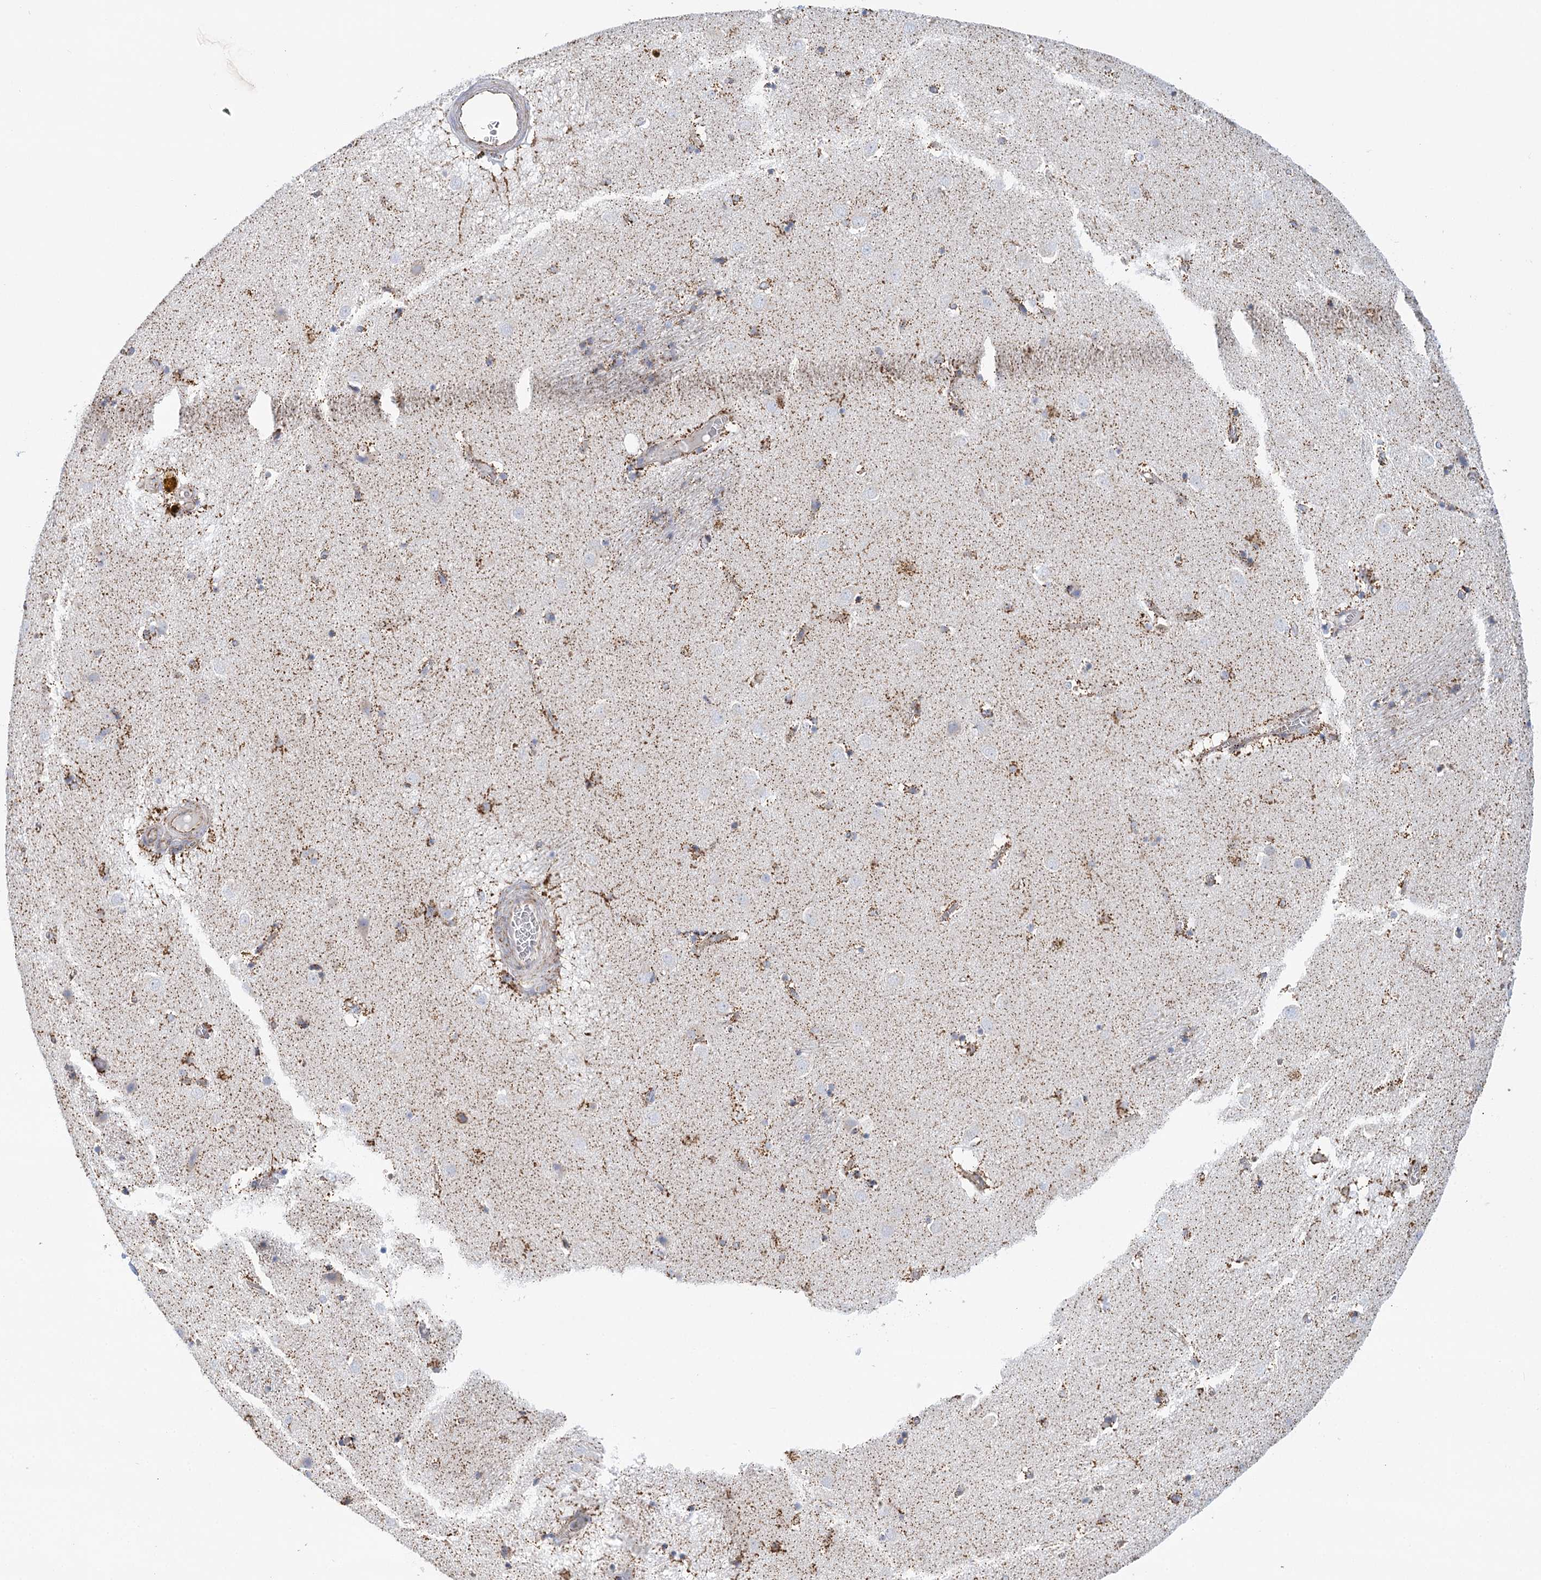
{"staining": {"intensity": "strong", "quantity": "<25%", "location": "cytoplasmic/membranous"}, "tissue": "caudate", "cell_type": "Glial cells", "image_type": "normal", "snomed": [{"axis": "morphology", "description": "Normal tissue, NOS"}, {"axis": "topography", "description": "Lateral ventricle wall"}], "caption": "Immunohistochemical staining of normal caudate demonstrates <25% levels of strong cytoplasmic/membranous protein expression in about <25% of glial cells.", "gene": "DHTKD1", "patient": {"sex": "male", "age": 70}}